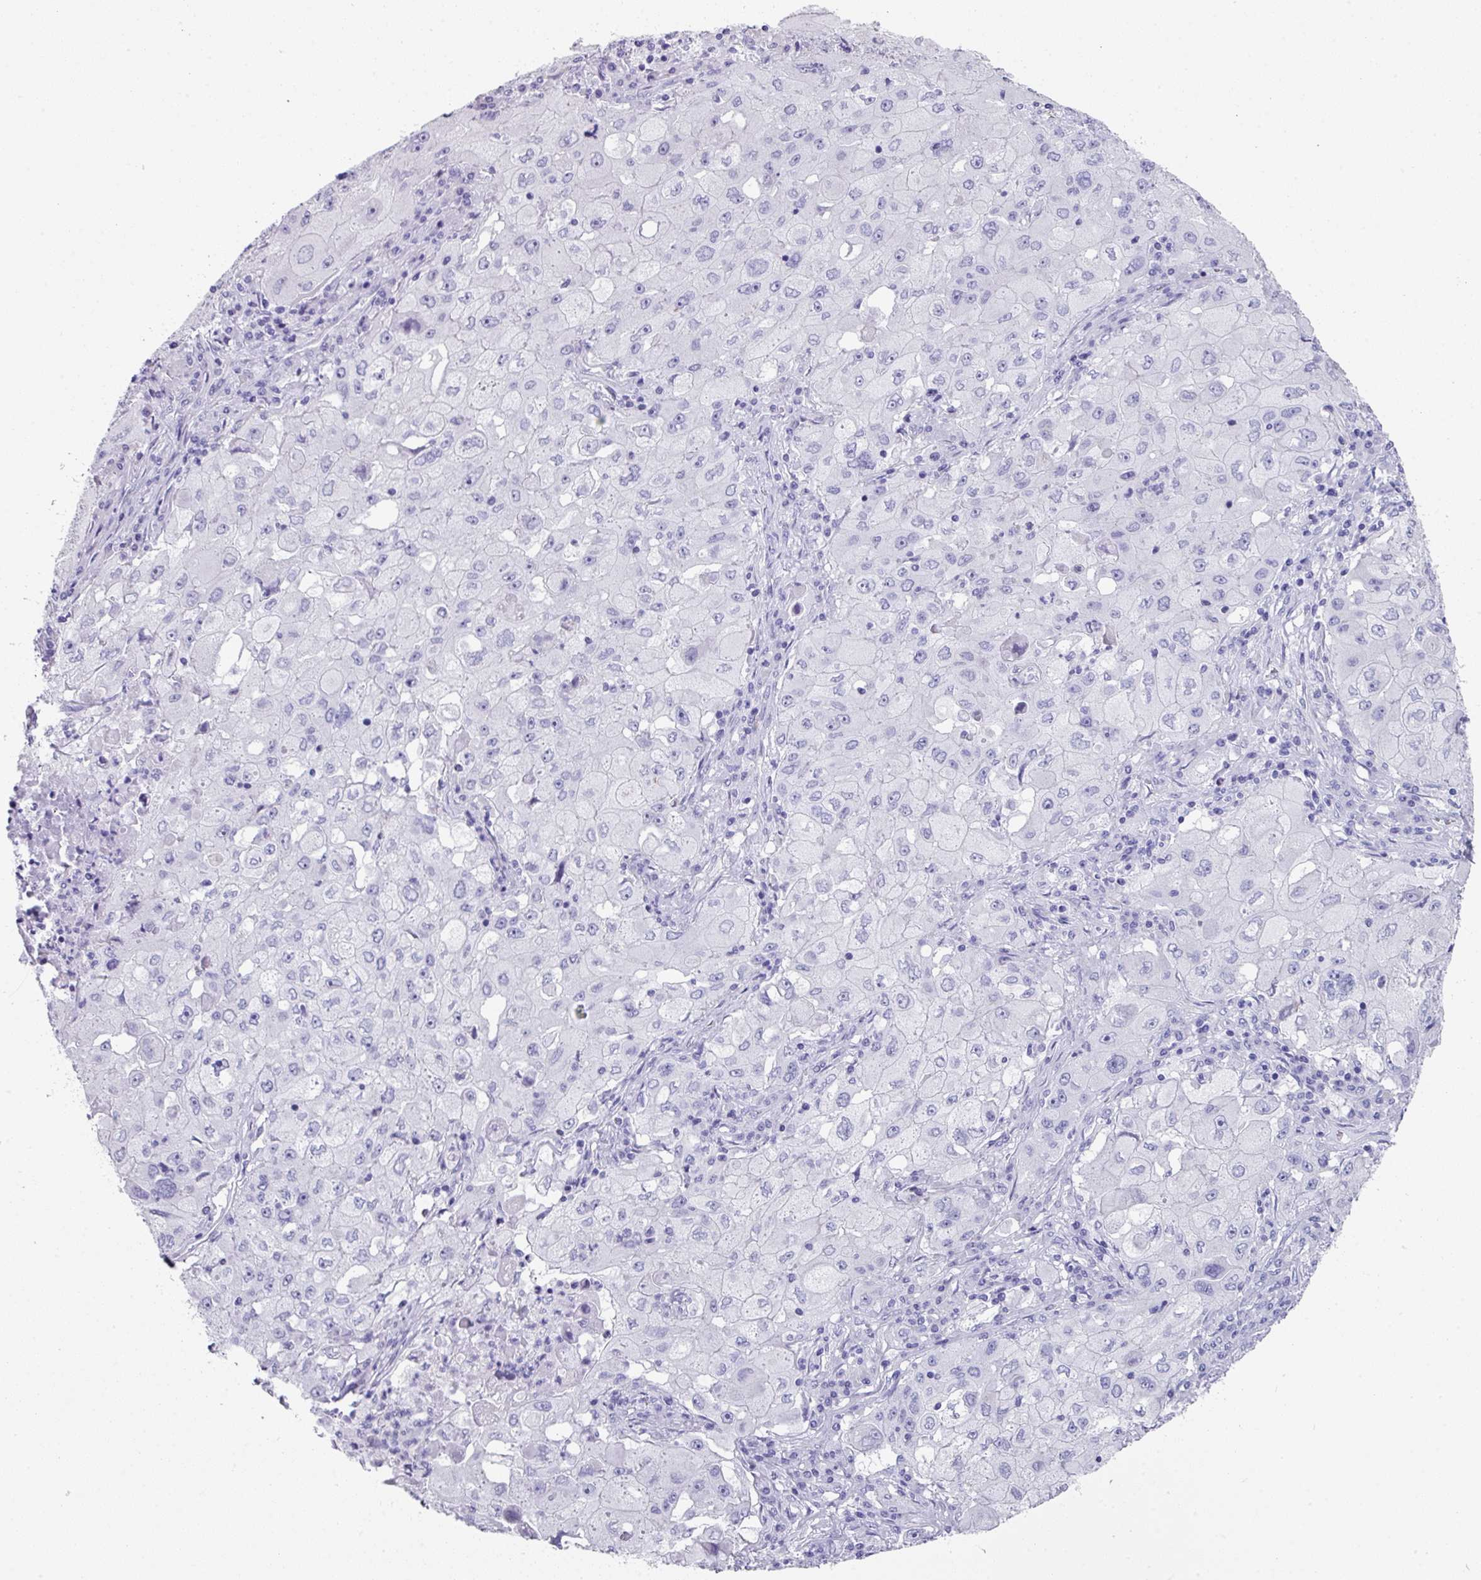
{"staining": {"intensity": "negative", "quantity": "none", "location": "none"}, "tissue": "lung cancer", "cell_type": "Tumor cells", "image_type": "cancer", "snomed": [{"axis": "morphology", "description": "Squamous cell carcinoma, NOS"}, {"axis": "topography", "description": "Lung"}], "caption": "Immunohistochemistry (IHC) micrograph of human lung cancer (squamous cell carcinoma) stained for a protein (brown), which shows no positivity in tumor cells. (DAB (3,3'-diaminobenzidine) immunohistochemistry (IHC) with hematoxylin counter stain).", "gene": "PEX10", "patient": {"sex": "male", "age": 63}}